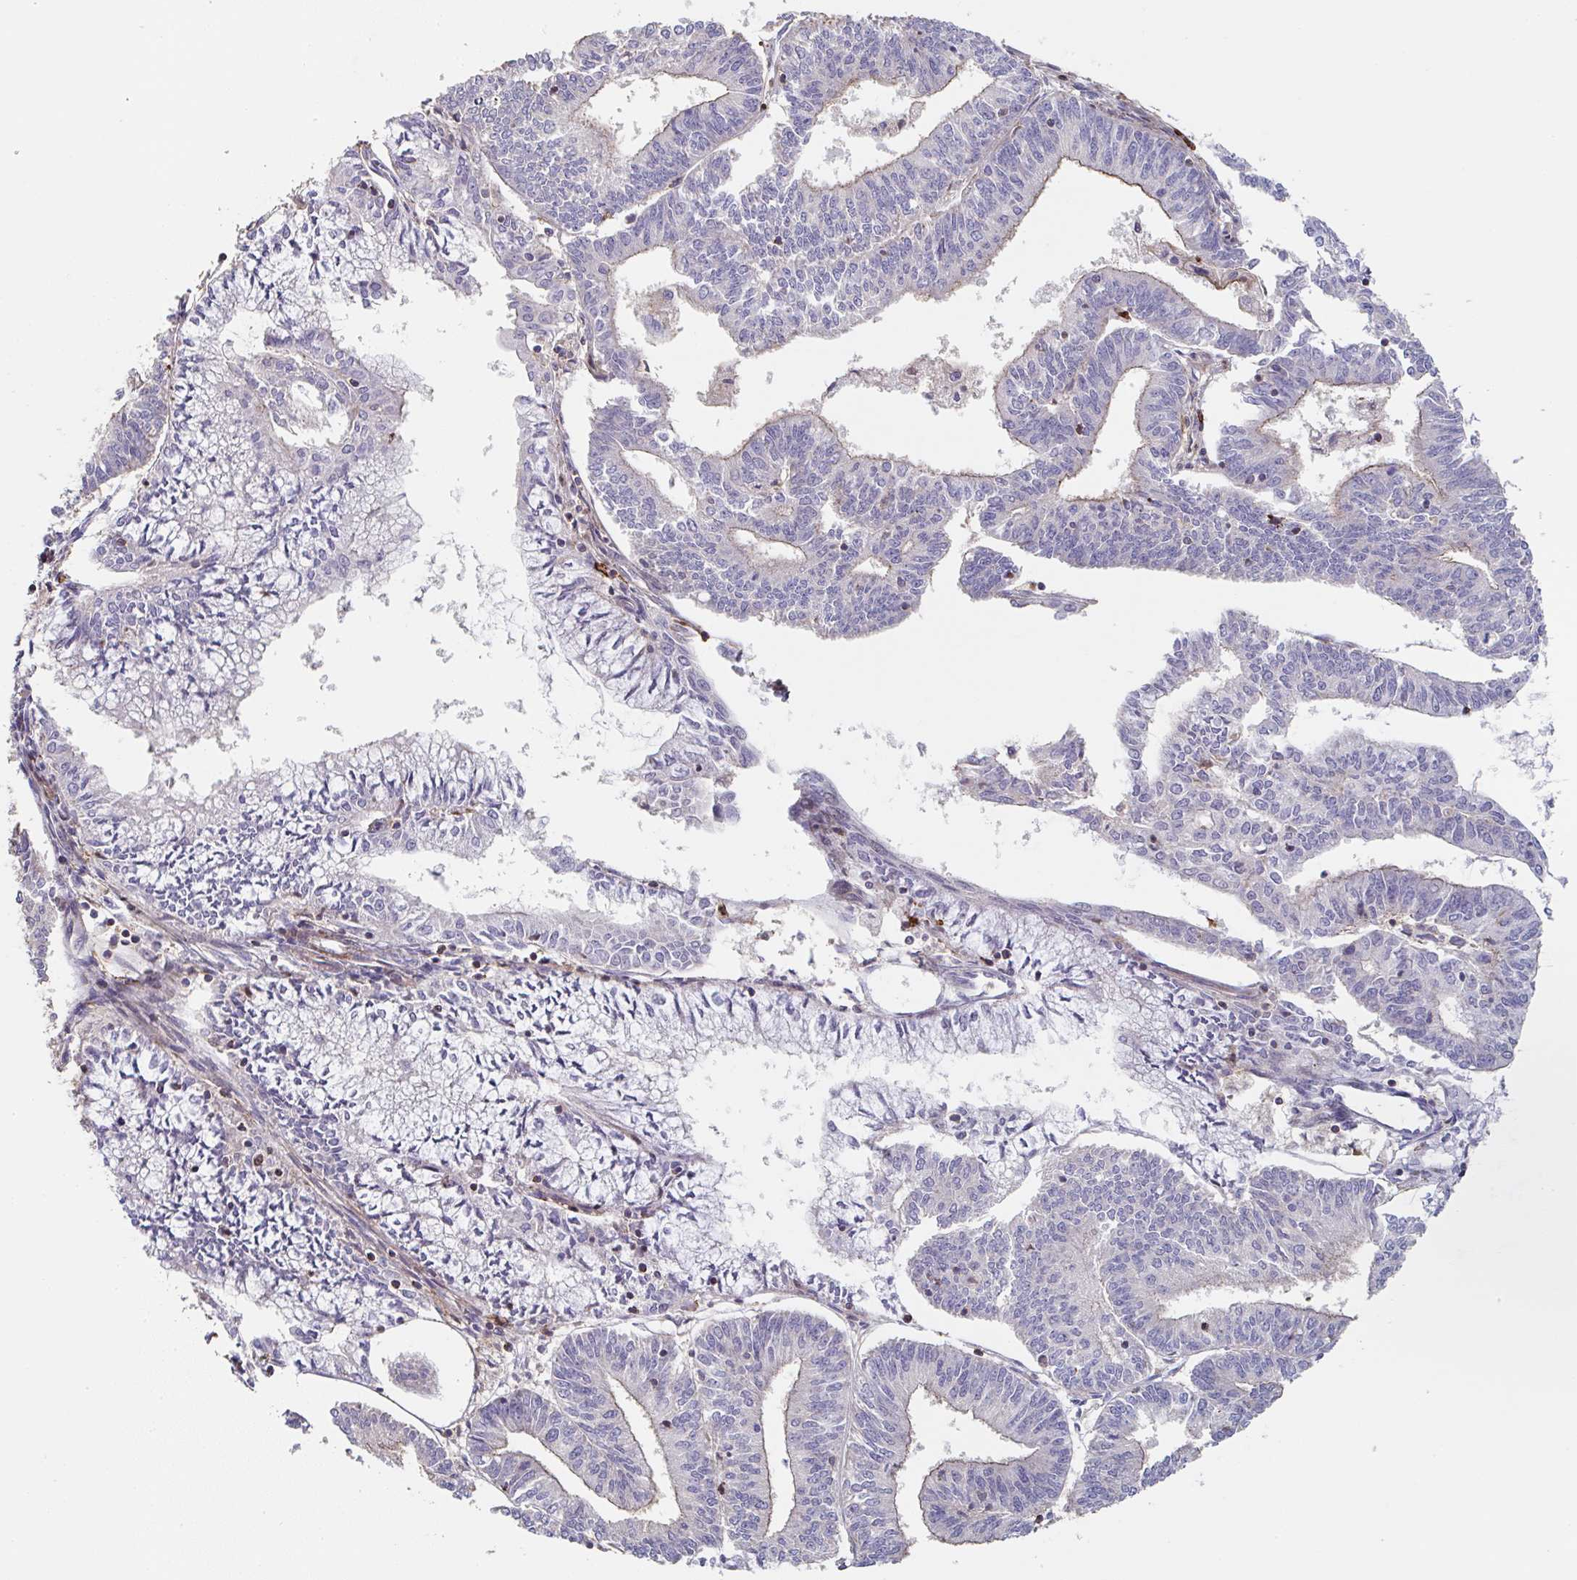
{"staining": {"intensity": "weak", "quantity": "<25%", "location": "cytoplasmic/membranous"}, "tissue": "endometrial cancer", "cell_type": "Tumor cells", "image_type": "cancer", "snomed": [{"axis": "morphology", "description": "Adenocarcinoma, NOS"}, {"axis": "topography", "description": "Endometrium"}], "caption": "Tumor cells are negative for brown protein staining in endometrial cancer (adenocarcinoma). The staining is performed using DAB (3,3'-diaminobenzidine) brown chromogen with nuclei counter-stained in using hematoxylin.", "gene": "FZD2", "patient": {"sex": "female", "age": 61}}